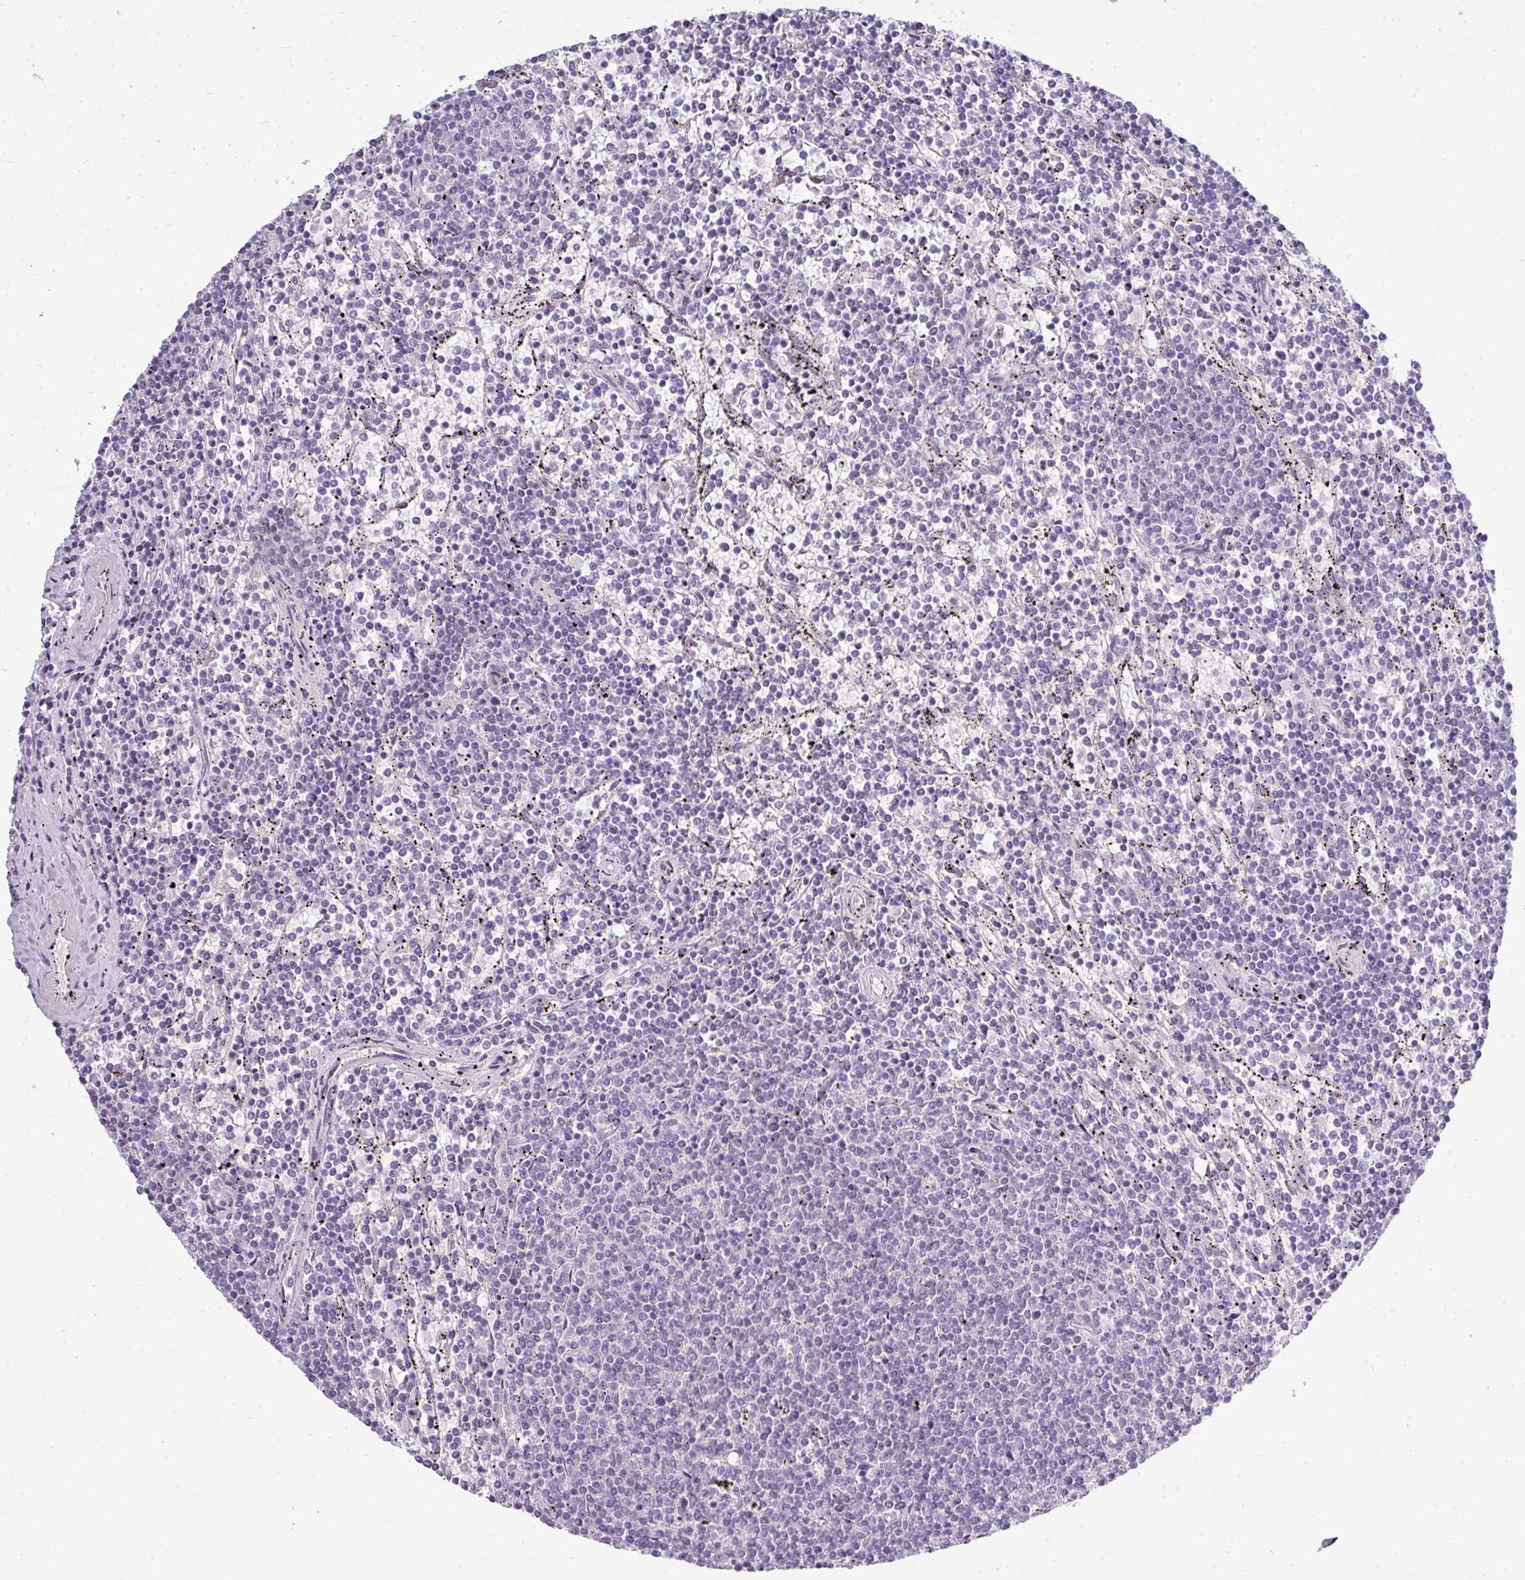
{"staining": {"intensity": "negative", "quantity": "none", "location": "none"}, "tissue": "lymphoma", "cell_type": "Tumor cells", "image_type": "cancer", "snomed": [{"axis": "morphology", "description": "Malignant lymphoma, non-Hodgkin's type, Low grade"}, {"axis": "topography", "description": "Spleen"}], "caption": "The immunohistochemistry (IHC) histopathology image has no significant positivity in tumor cells of lymphoma tissue.", "gene": "ASXL3", "patient": {"sex": "female", "age": 50}}